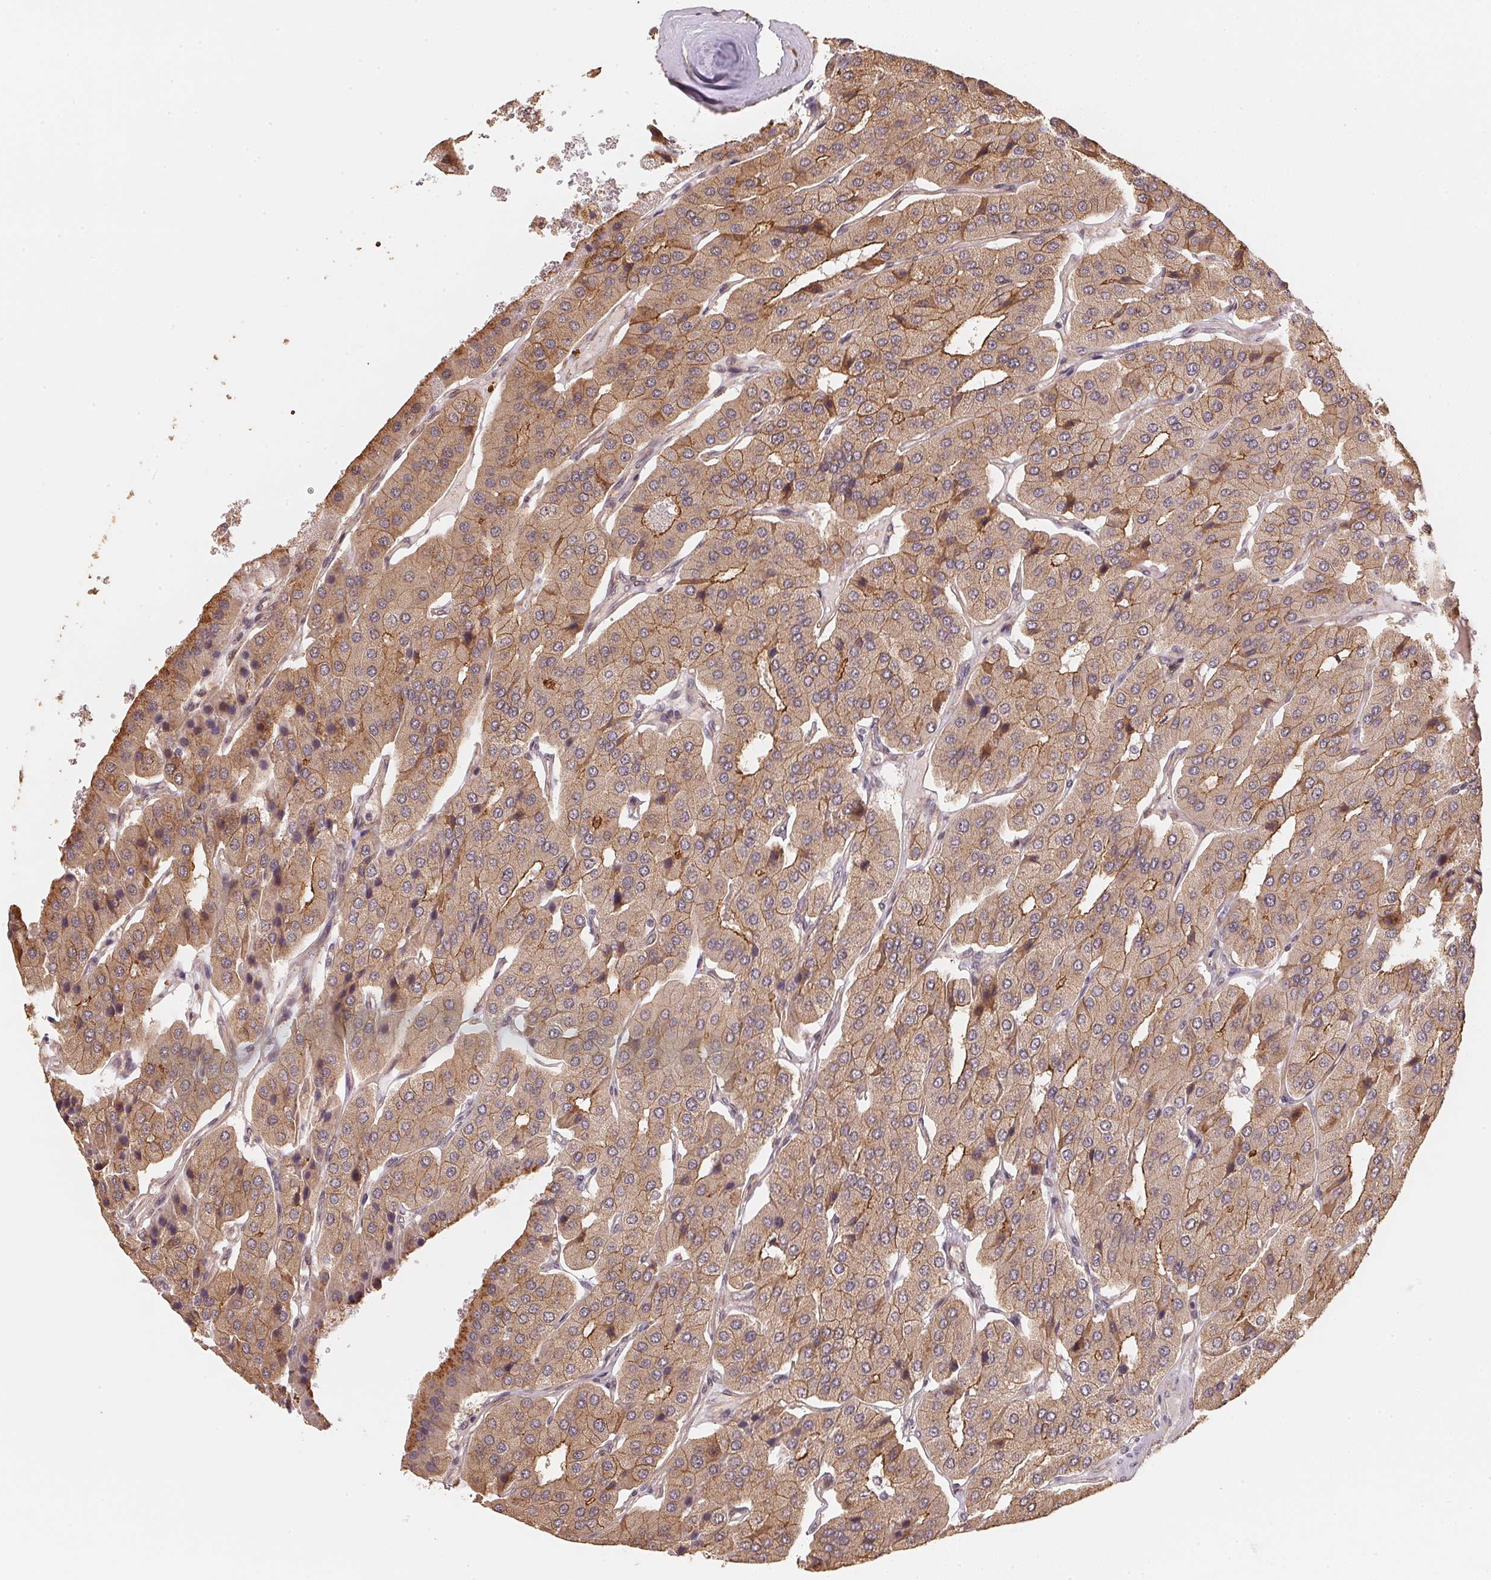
{"staining": {"intensity": "weak", "quantity": ">75%", "location": "cytoplasmic/membranous"}, "tissue": "parathyroid gland", "cell_type": "Glandular cells", "image_type": "normal", "snomed": [{"axis": "morphology", "description": "Normal tissue, NOS"}, {"axis": "morphology", "description": "Adenoma, NOS"}, {"axis": "topography", "description": "Parathyroid gland"}], "caption": "Human parathyroid gland stained for a protein (brown) demonstrates weak cytoplasmic/membranous positive positivity in approximately >75% of glandular cells.", "gene": "TMEM222", "patient": {"sex": "female", "age": 86}}